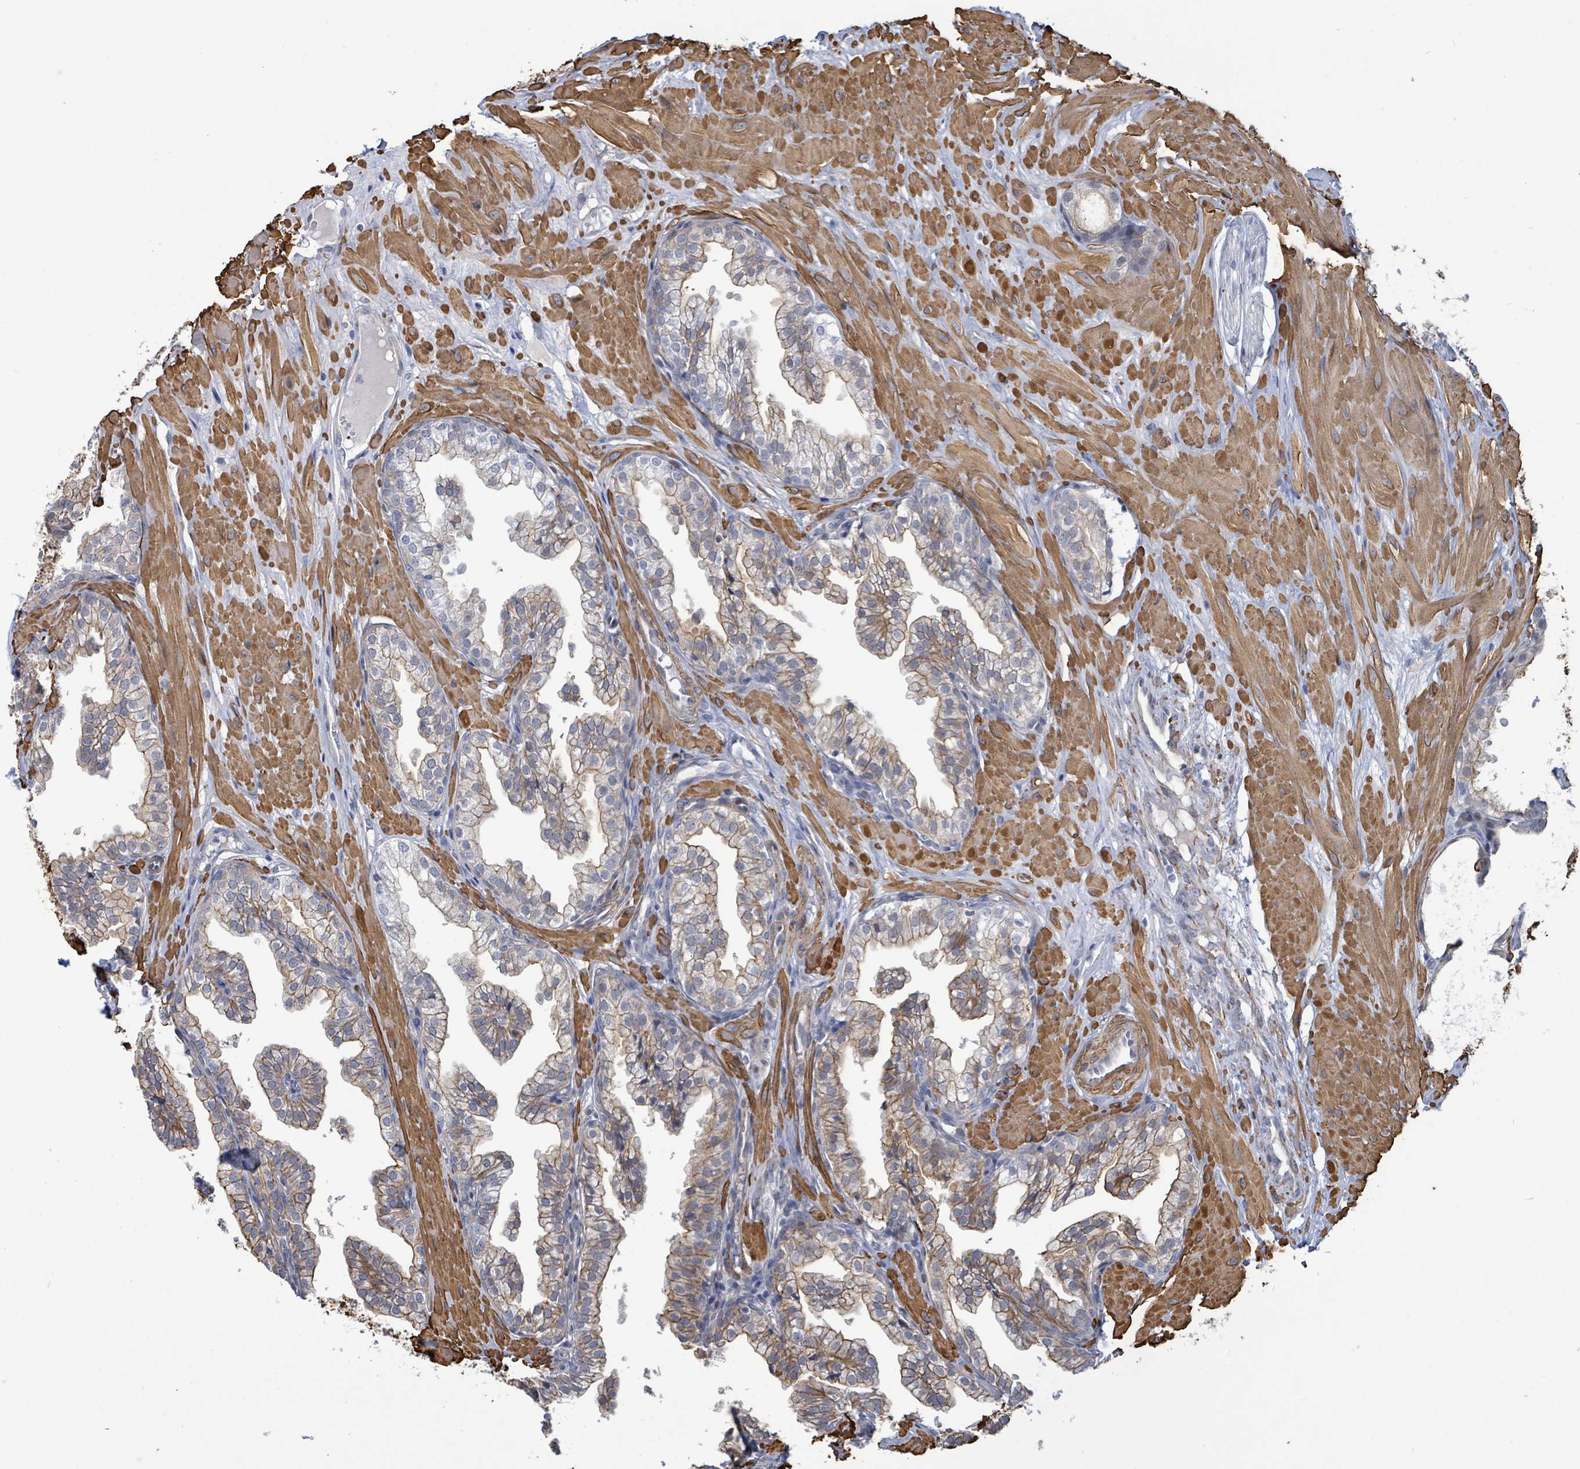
{"staining": {"intensity": "moderate", "quantity": "25%-75%", "location": "cytoplasmic/membranous"}, "tissue": "prostate", "cell_type": "Glandular cells", "image_type": "normal", "snomed": [{"axis": "morphology", "description": "Normal tissue, NOS"}, {"axis": "topography", "description": "Prostate"}, {"axis": "topography", "description": "Peripheral nerve tissue"}], "caption": "A brown stain shows moderate cytoplasmic/membranous positivity of a protein in glandular cells of normal prostate.", "gene": "DMRTC1B", "patient": {"sex": "male", "age": 55}}